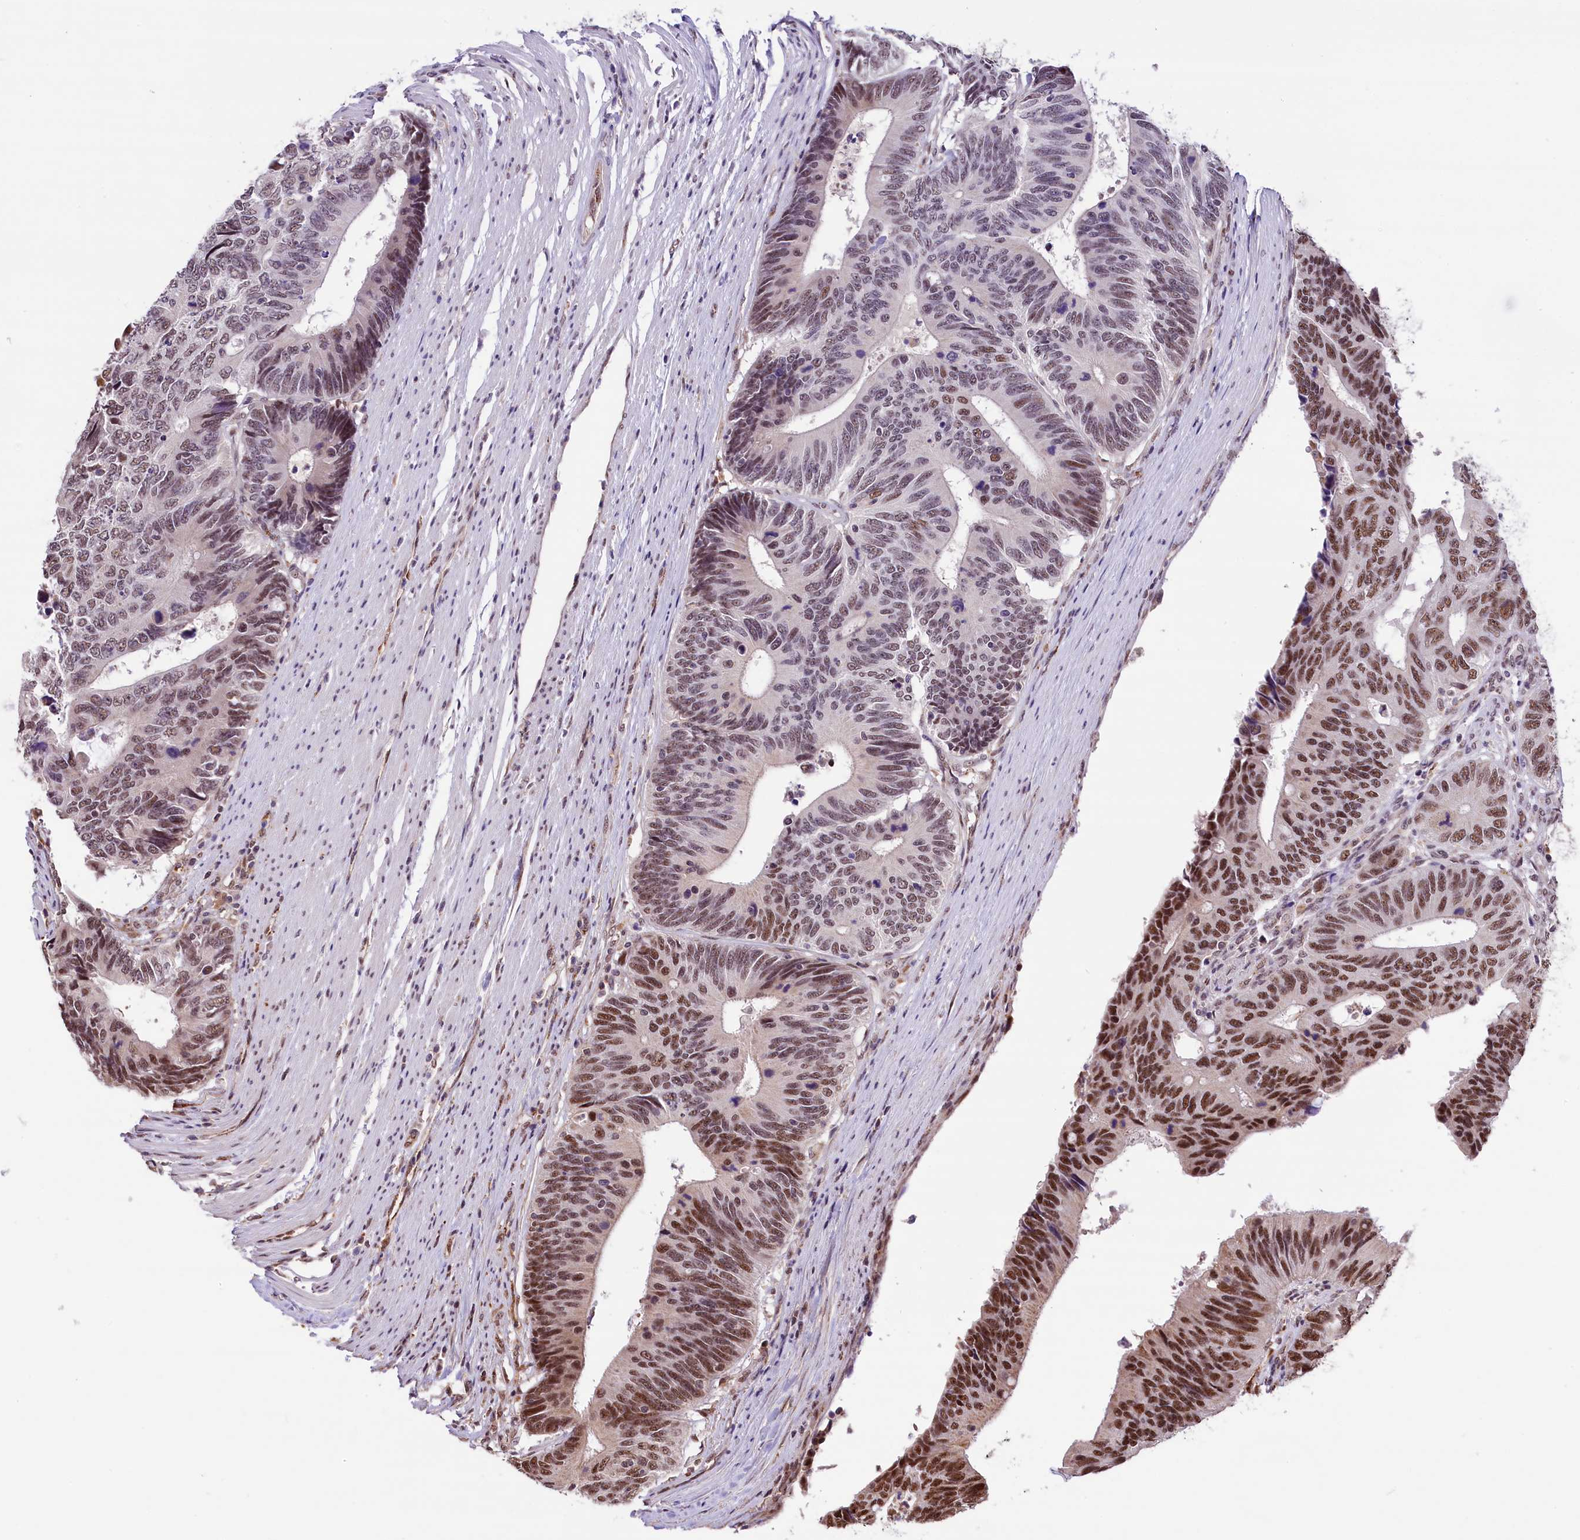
{"staining": {"intensity": "moderate", "quantity": ">75%", "location": "nuclear"}, "tissue": "colorectal cancer", "cell_type": "Tumor cells", "image_type": "cancer", "snomed": [{"axis": "morphology", "description": "Adenocarcinoma, NOS"}, {"axis": "topography", "description": "Colon"}], "caption": "A brown stain labels moderate nuclear positivity of a protein in human adenocarcinoma (colorectal) tumor cells.", "gene": "MRPL54", "patient": {"sex": "male", "age": 87}}